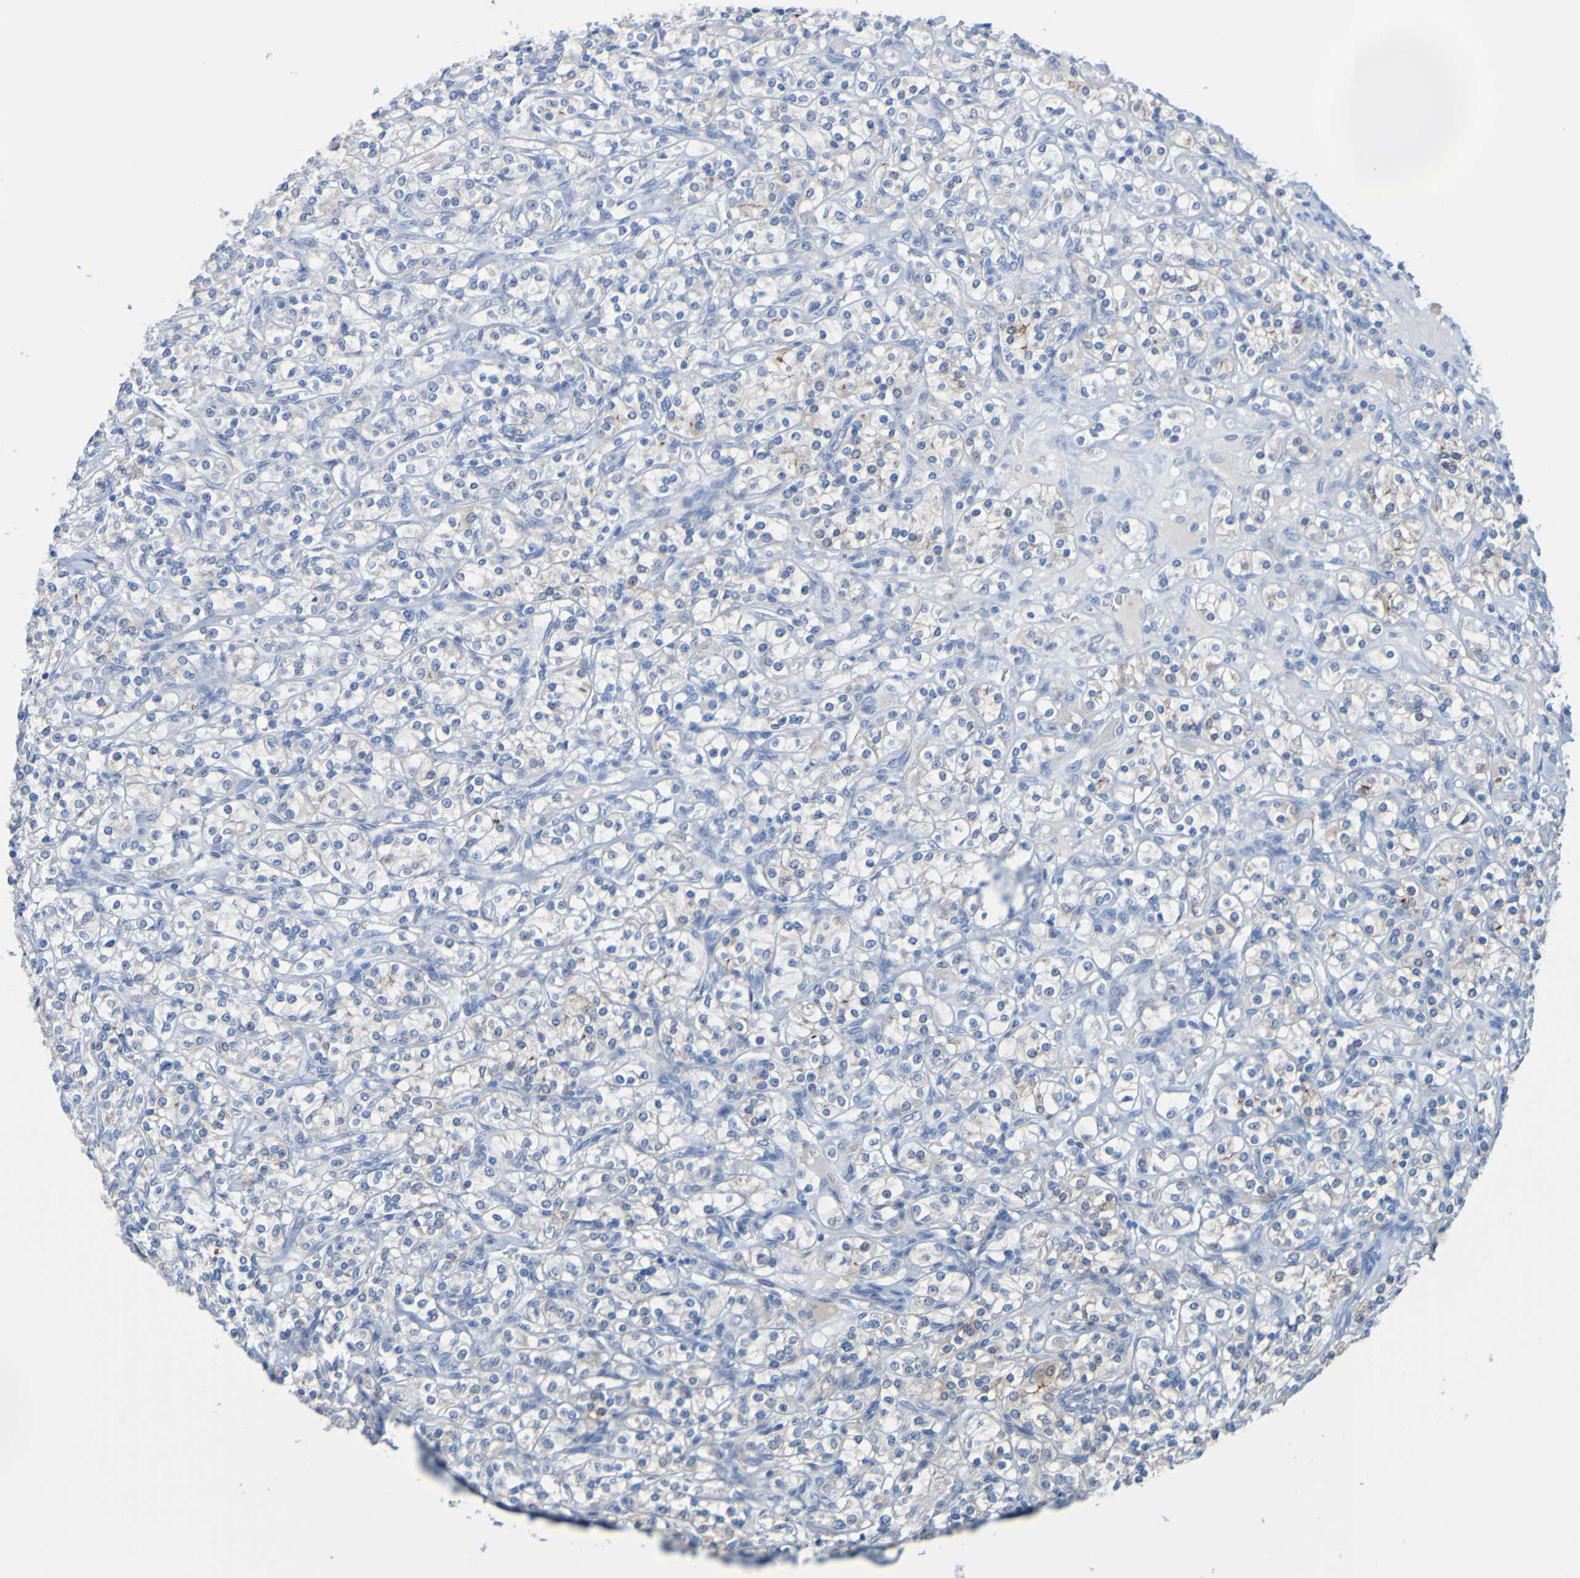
{"staining": {"intensity": "negative", "quantity": "none", "location": "none"}, "tissue": "renal cancer", "cell_type": "Tumor cells", "image_type": "cancer", "snomed": [{"axis": "morphology", "description": "Adenocarcinoma, NOS"}, {"axis": "topography", "description": "Kidney"}], "caption": "A micrograph of adenocarcinoma (renal) stained for a protein demonstrates no brown staining in tumor cells.", "gene": "ACMSD", "patient": {"sex": "male", "age": 77}}